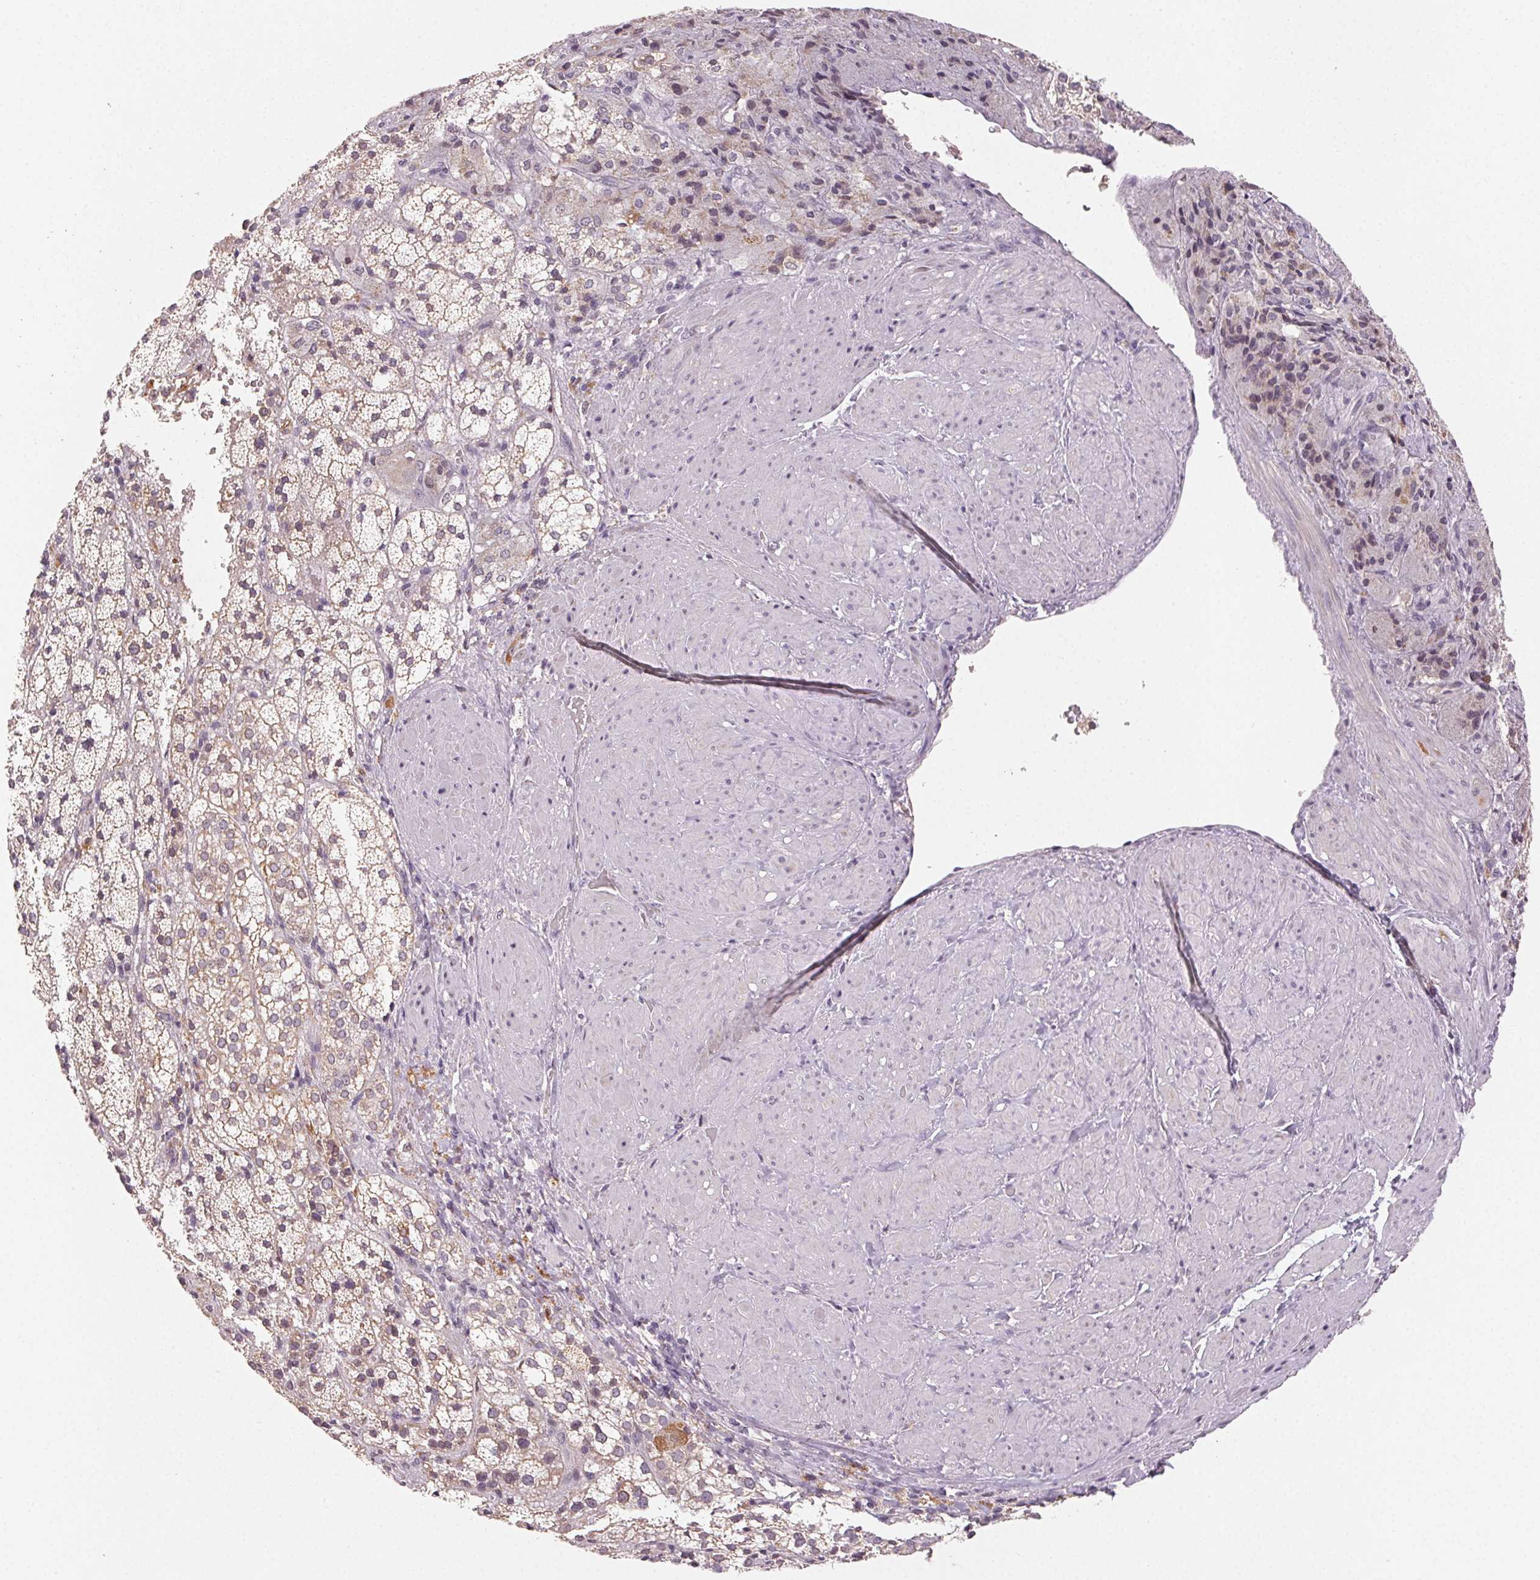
{"staining": {"intensity": "moderate", "quantity": "25%-75%", "location": "cytoplasmic/membranous"}, "tissue": "adrenal gland", "cell_type": "Glandular cells", "image_type": "normal", "snomed": [{"axis": "morphology", "description": "Normal tissue, NOS"}, {"axis": "topography", "description": "Adrenal gland"}], "caption": "Brown immunohistochemical staining in normal adrenal gland displays moderate cytoplasmic/membranous staining in about 25%-75% of glandular cells.", "gene": "CLASP1", "patient": {"sex": "male", "age": 53}}